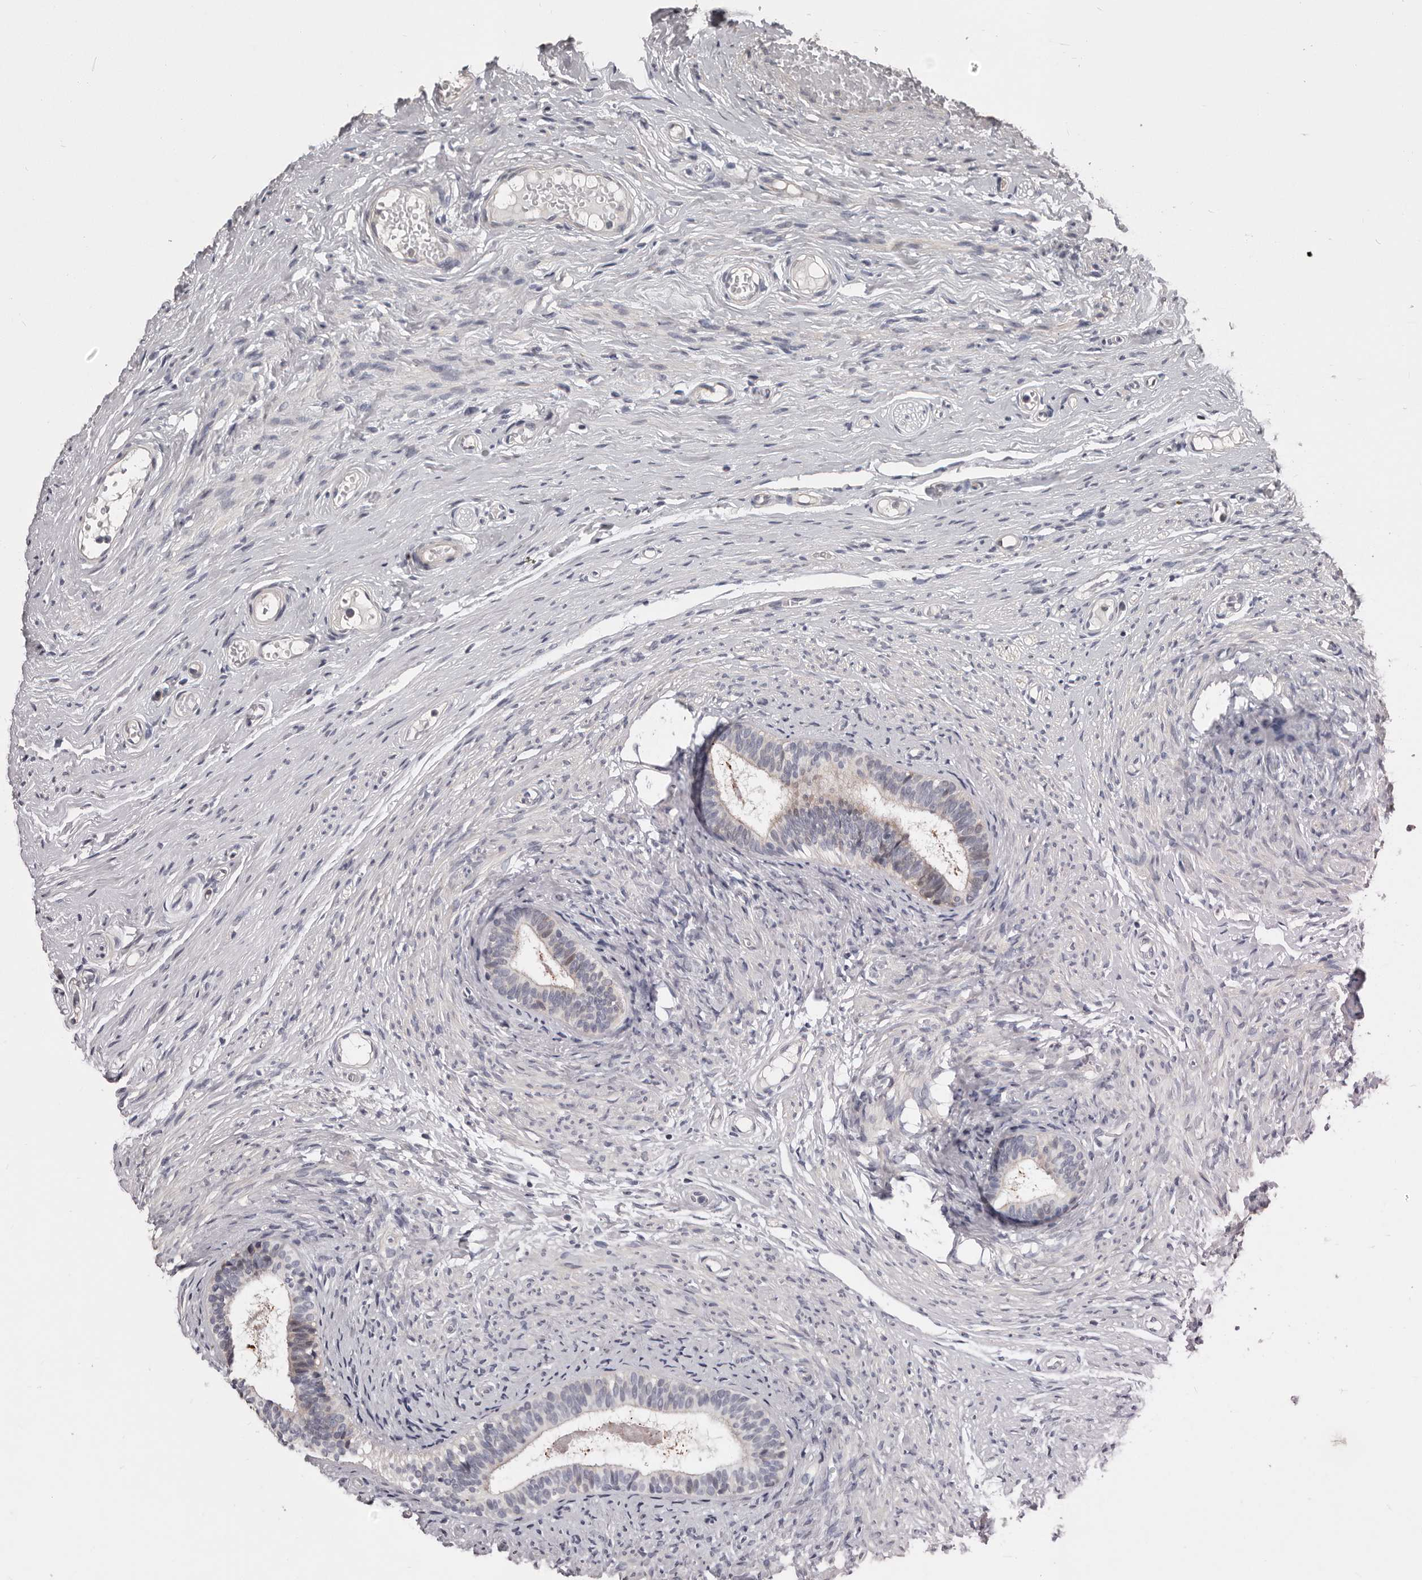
{"staining": {"intensity": "weak", "quantity": "<25%", "location": "nuclear"}, "tissue": "epididymis", "cell_type": "Glandular cells", "image_type": "normal", "snomed": [{"axis": "morphology", "description": "Normal tissue, NOS"}, {"axis": "topography", "description": "Epididymis"}], "caption": "Glandular cells show no significant protein expression in benign epididymis.", "gene": "RNF217", "patient": {"sex": "male", "age": 9}}